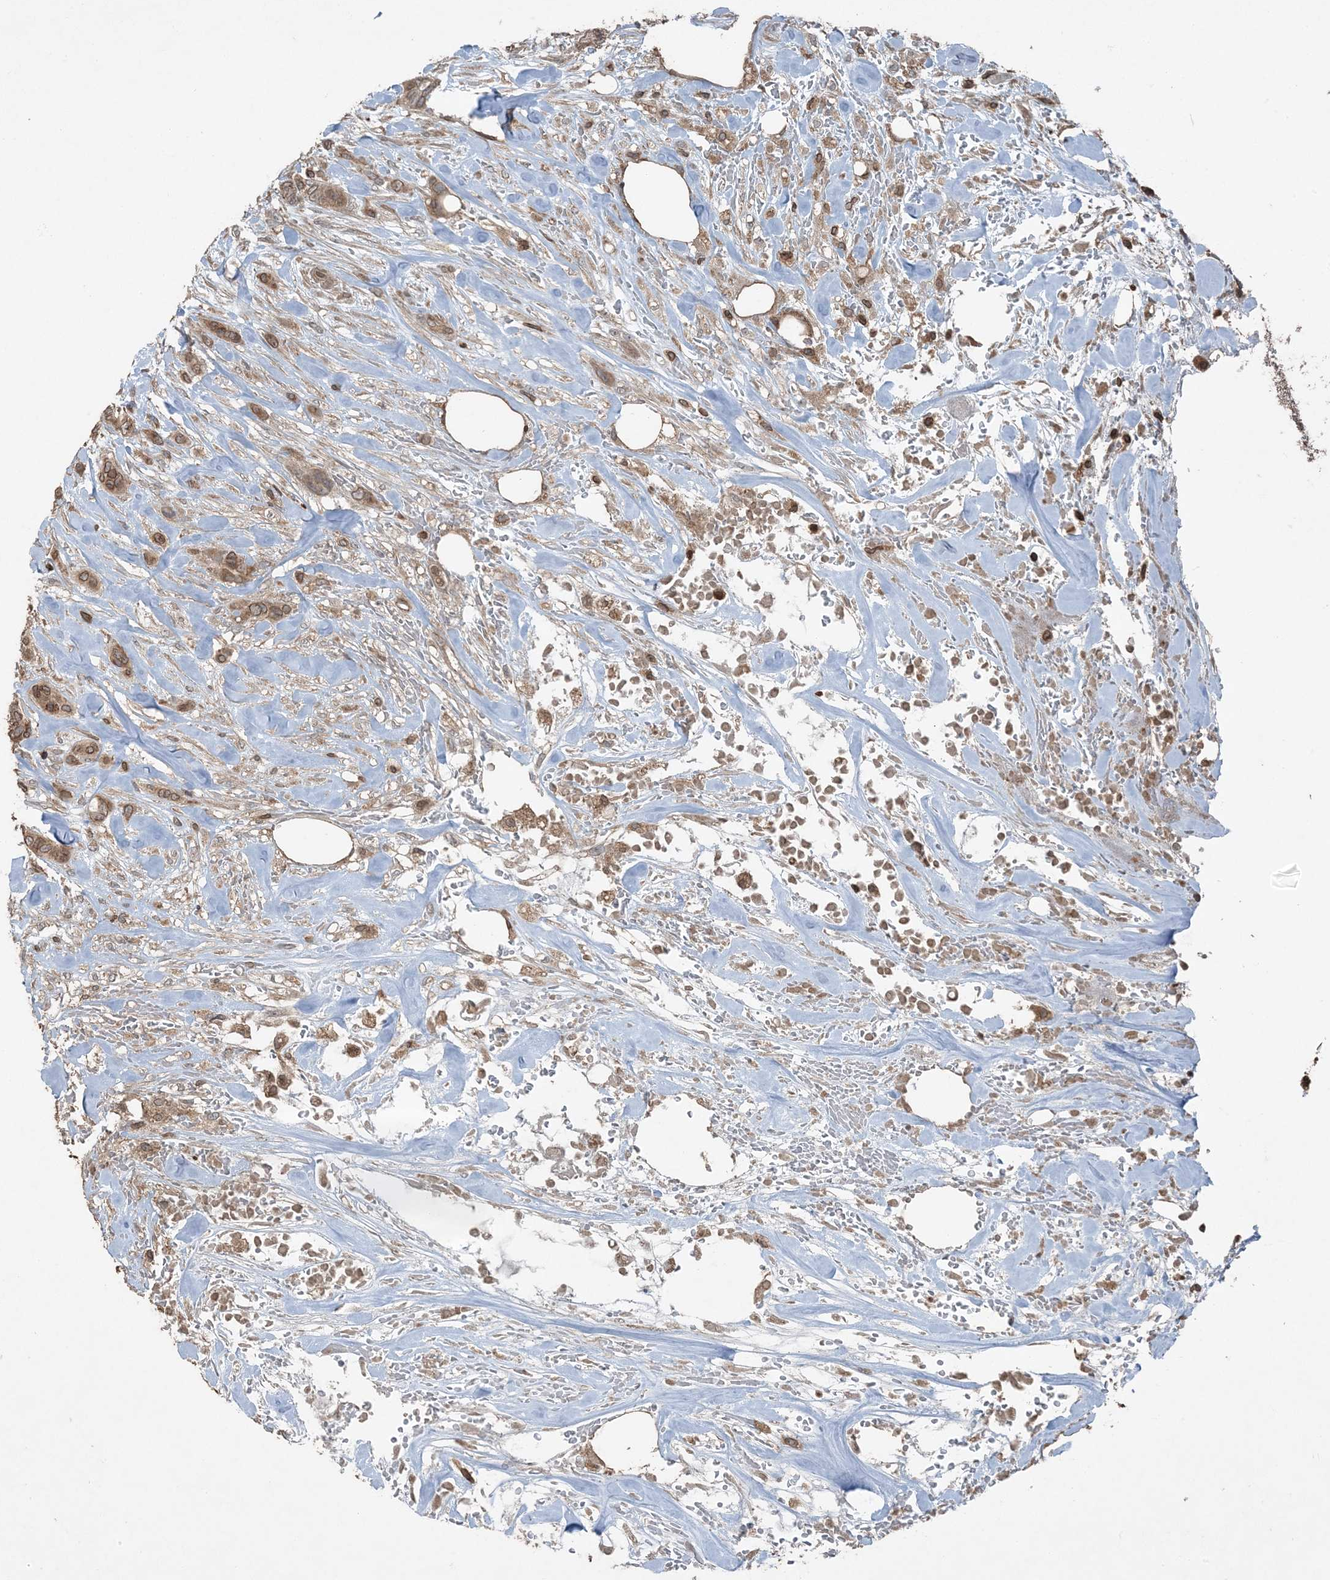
{"staining": {"intensity": "moderate", "quantity": ">75%", "location": "cytoplasmic/membranous,nuclear"}, "tissue": "breast cancer", "cell_type": "Tumor cells", "image_type": "cancer", "snomed": [{"axis": "morphology", "description": "Lobular carcinoma"}, {"axis": "topography", "description": "Breast"}], "caption": "About >75% of tumor cells in human breast lobular carcinoma show moderate cytoplasmic/membranous and nuclear protein expression as visualized by brown immunohistochemical staining.", "gene": "ZFAND2B", "patient": {"sex": "female", "age": 51}}